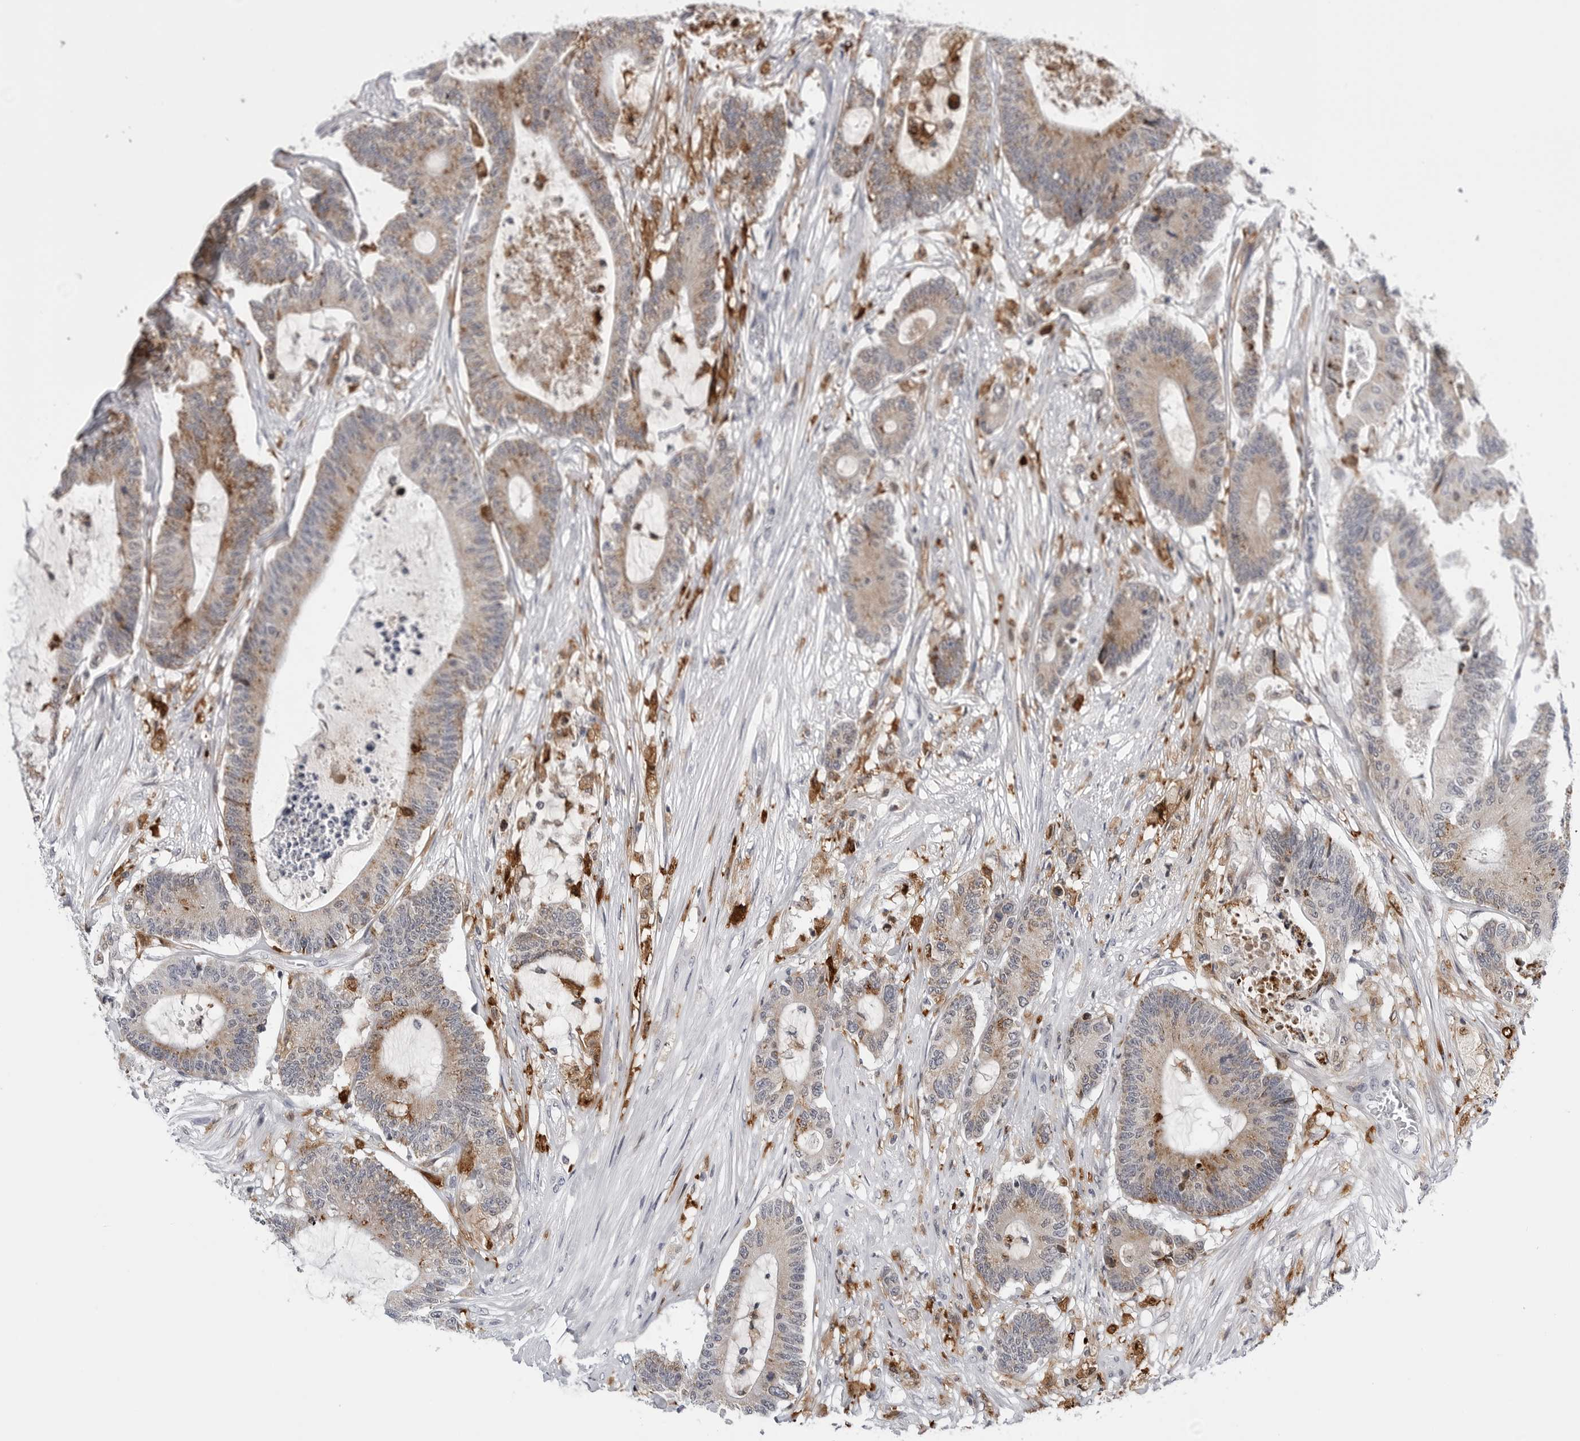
{"staining": {"intensity": "moderate", "quantity": ">75%", "location": "cytoplasmic/membranous"}, "tissue": "colorectal cancer", "cell_type": "Tumor cells", "image_type": "cancer", "snomed": [{"axis": "morphology", "description": "Adenocarcinoma, NOS"}, {"axis": "topography", "description": "Colon"}], "caption": "This image displays colorectal adenocarcinoma stained with immunohistochemistry (IHC) to label a protein in brown. The cytoplasmic/membranous of tumor cells show moderate positivity for the protein. Nuclei are counter-stained blue.", "gene": "CDK20", "patient": {"sex": "female", "age": 84}}